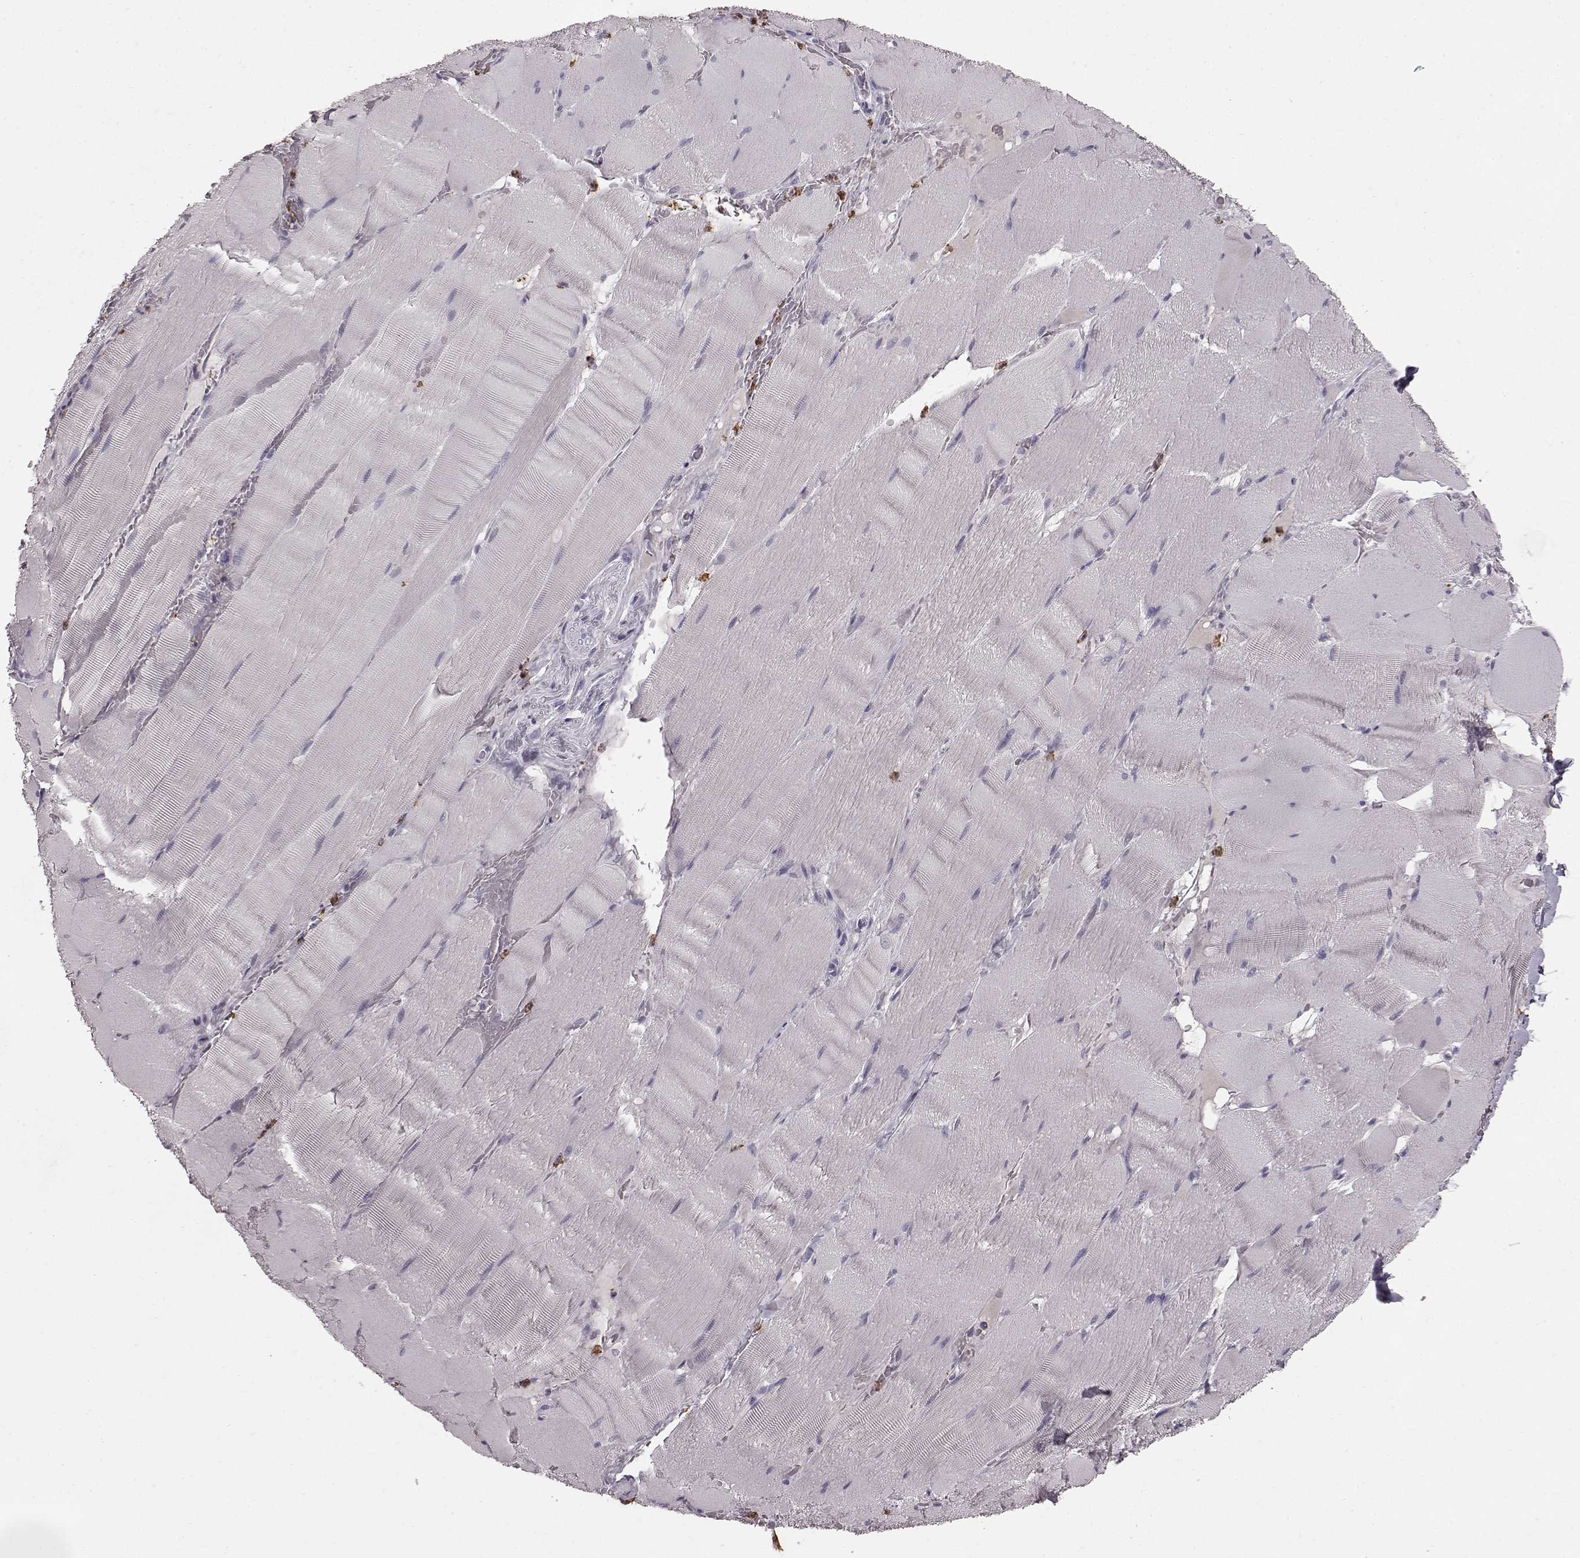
{"staining": {"intensity": "negative", "quantity": "none", "location": "none"}, "tissue": "skeletal muscle", "cell_type": "Myocytes", "image_type": "normal", "snomed": [{"axis": "morphology", "description": "Normal tissue, NOS"}, {"axis": "topography", "description": "Skeletal muscle"}], "caption": "High power microscopy micrograph of an IHC histopathology image of benign skeletal muscle, revealing no significant positivity in myocytes.", "gene": "FUT4", "patient": {"sex": "male", "age": 56}}